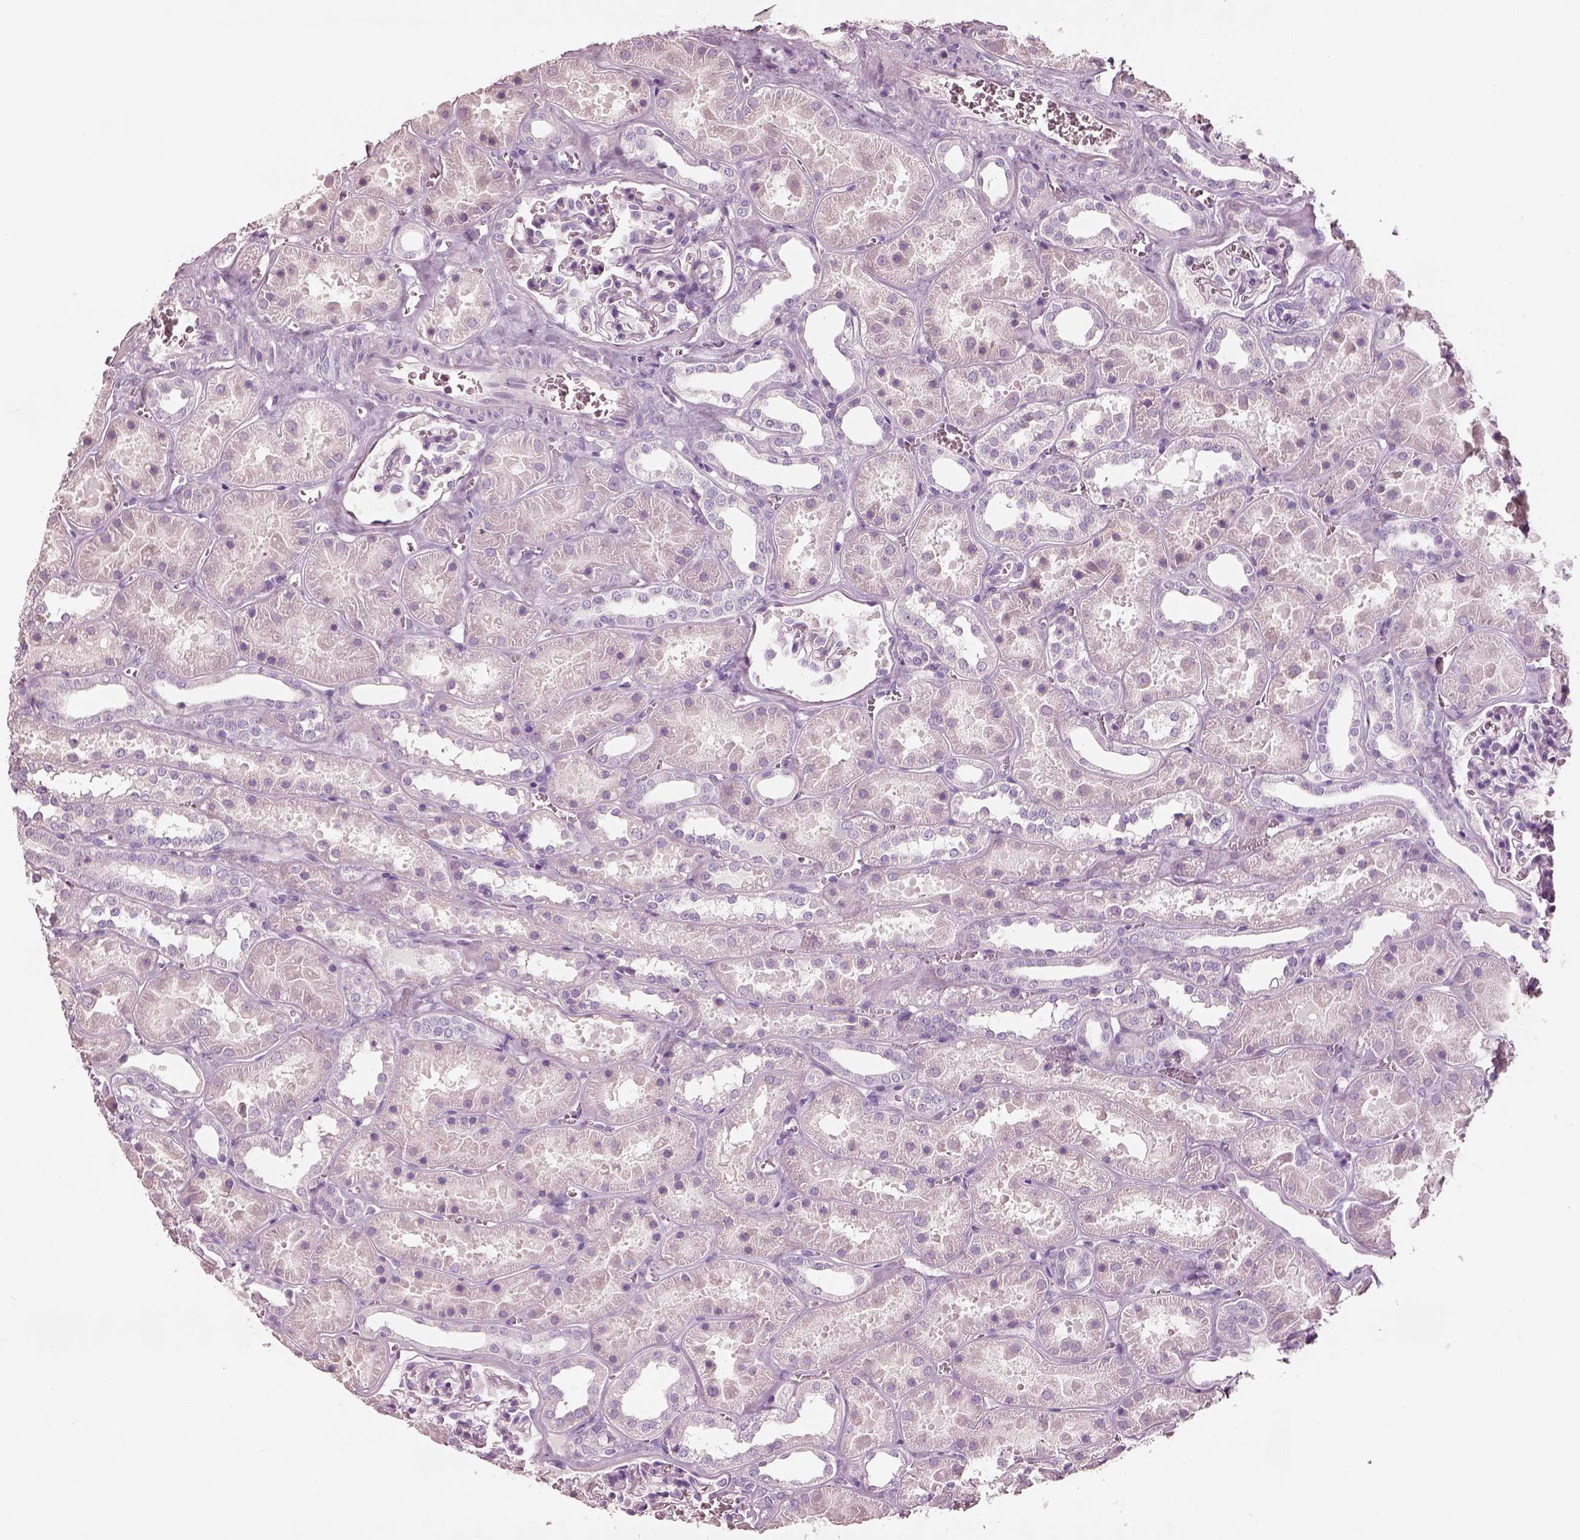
{"staining": {"intensity": "negative", "quantity": "none", "location": "none"}, "tissue": "kidney", "cell_type": "Cells in glomeruli", "image_type": "normal", "snomed": [{"axis": "morphology", "description": "Normal tissue, NOS"}, {"axis": "topography", "description": "Kidney"}], "caption": "The micrograph shows no staining of cells in glomeruli in unremarkable kidney. (Brightfield microscopy of DAB (3,3'-diaminobenzidine) IHC at high magnification).", "gene": "PNOC", "patient": {"sex": "female", "age": 41}}